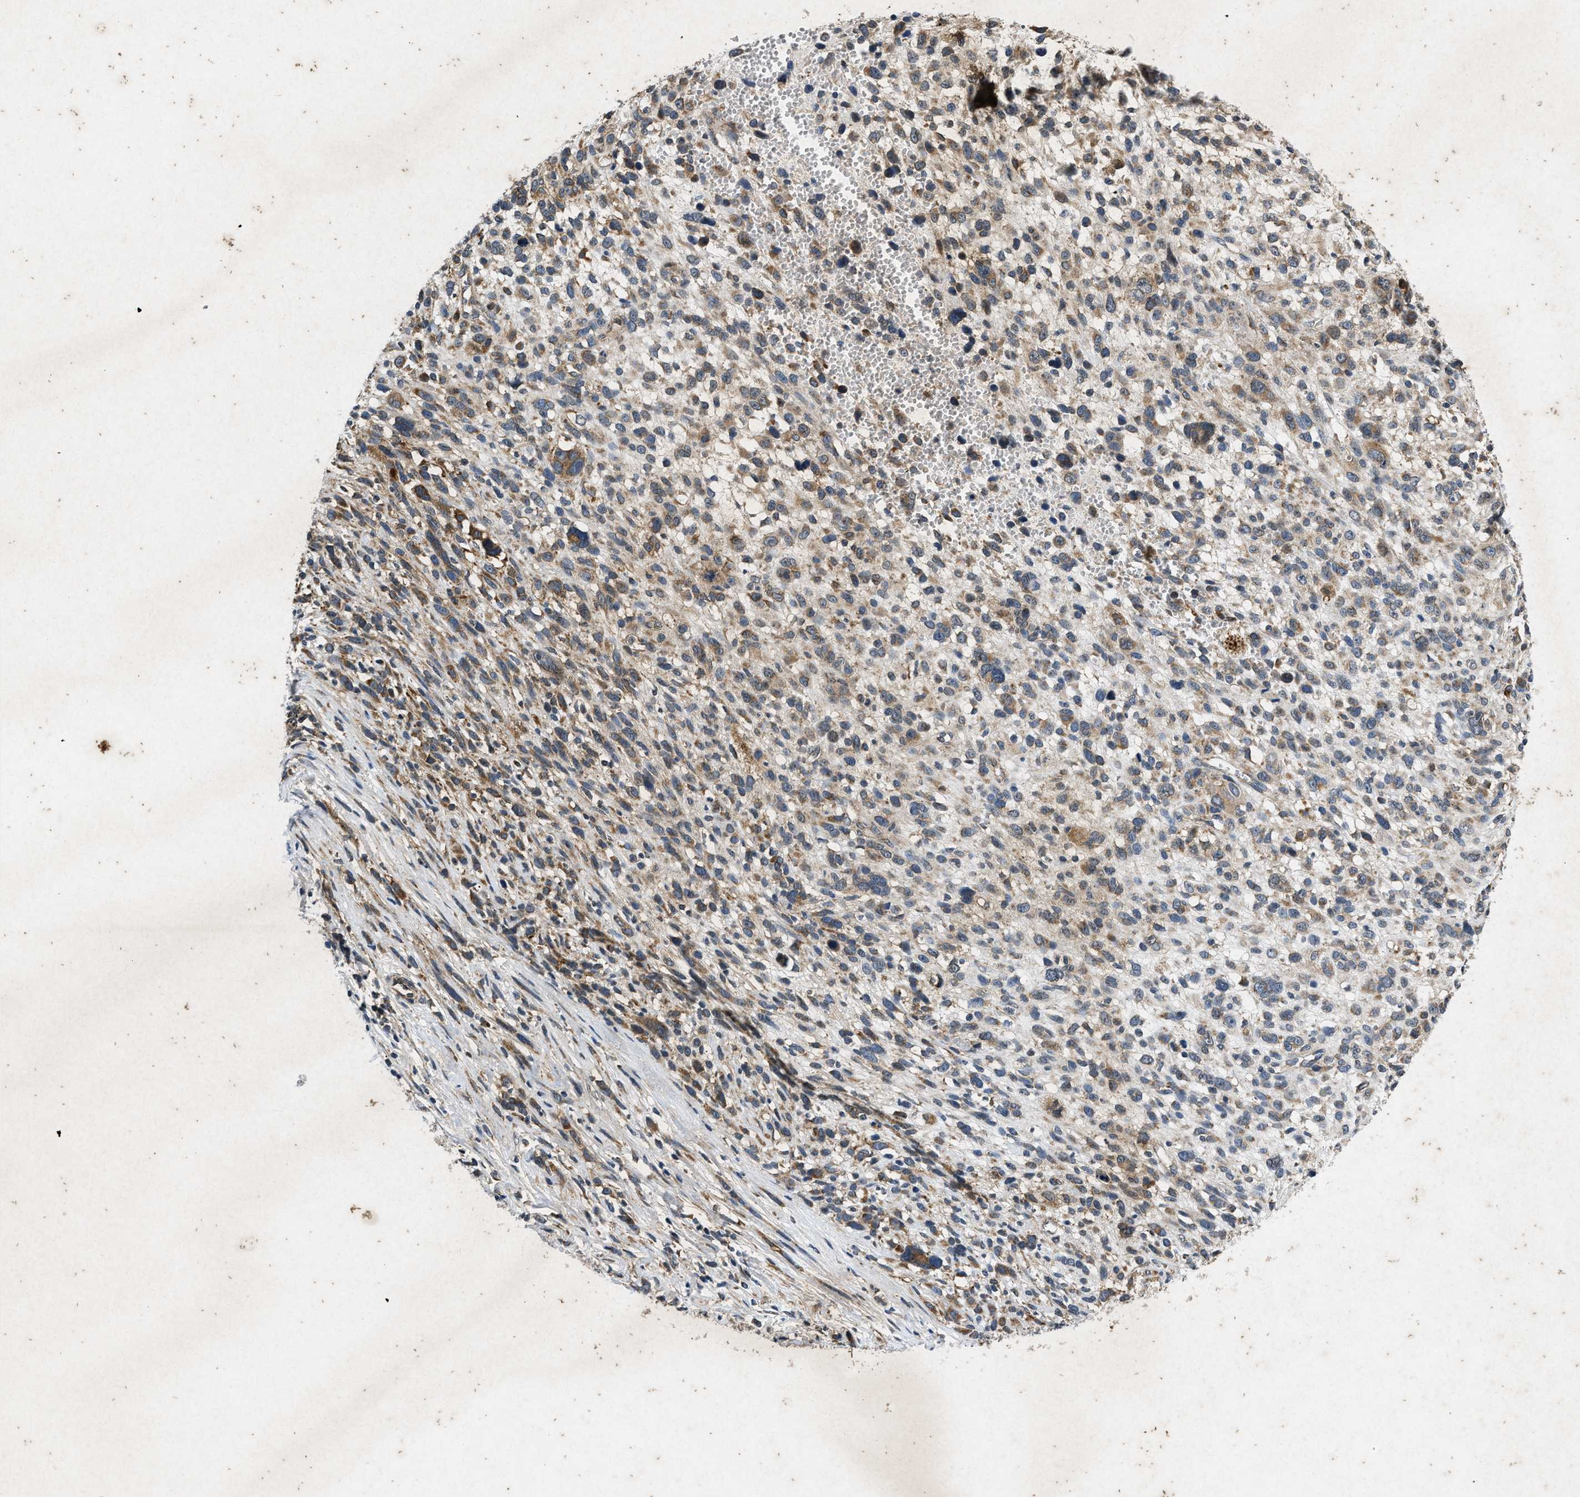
{"staining": {"intensity": "moderate", "quantity": ">75%", "location": "cytoplasmic/membranous"}, "tissue": "melanoma", "cell_type": "Tumor cells", "image_type": "cancer", "snomed": [{"axis": "morphology", "description": "Malignant melanoma, NOS"}, {"axis": "topography", "description": "Skin"}], "caption": "There is medium levels of moderate cytoplasmic/membranous positivity in tumor cells of malignant melanoma, as demonstrated by immunohistochemical staining (brown color).", "gene": "PRKG2", "patient": {"sex": "female", "age": 55}}